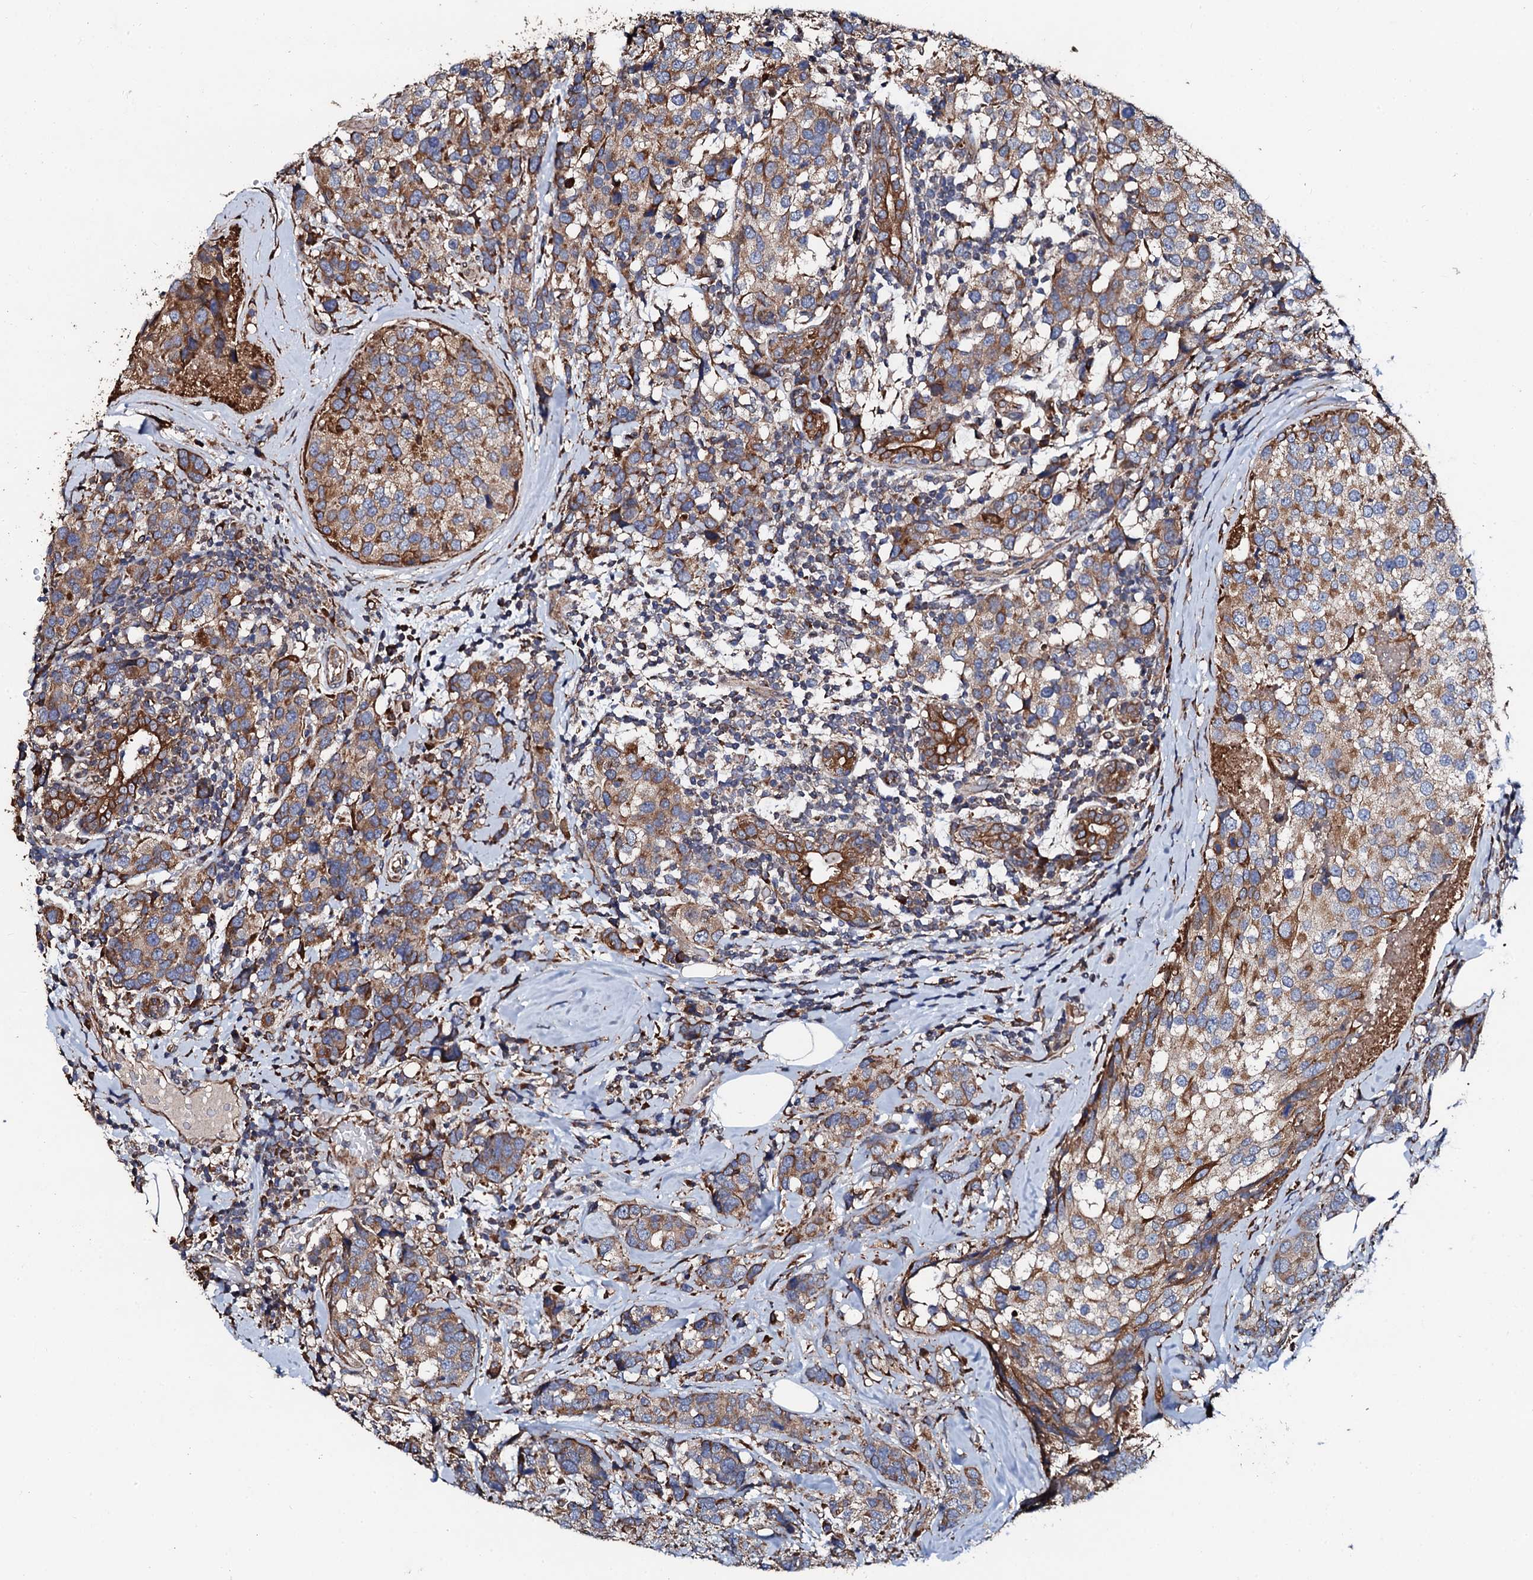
{"staining": {"intensity": "moderate", "quantity": ">75%", "location": "cytoplasmic/membranous"}, "tissue": "breast cancer", "cell_type": "Tumor cells", "image_type": "cancer", "snomed": [{"axis": "morphology", "description": "Lobular carcinoma"}, {"axis": "topography", "description": "Breast"}], "caption": "Immunohistochemical staining of breast lobular carcinoma reveals moderate cytoplasmic/membranous protein positivity in approximately >75% of tumor cells.", "gene": "CKAP5", "patient": {"sex": "female", "age": 59}}